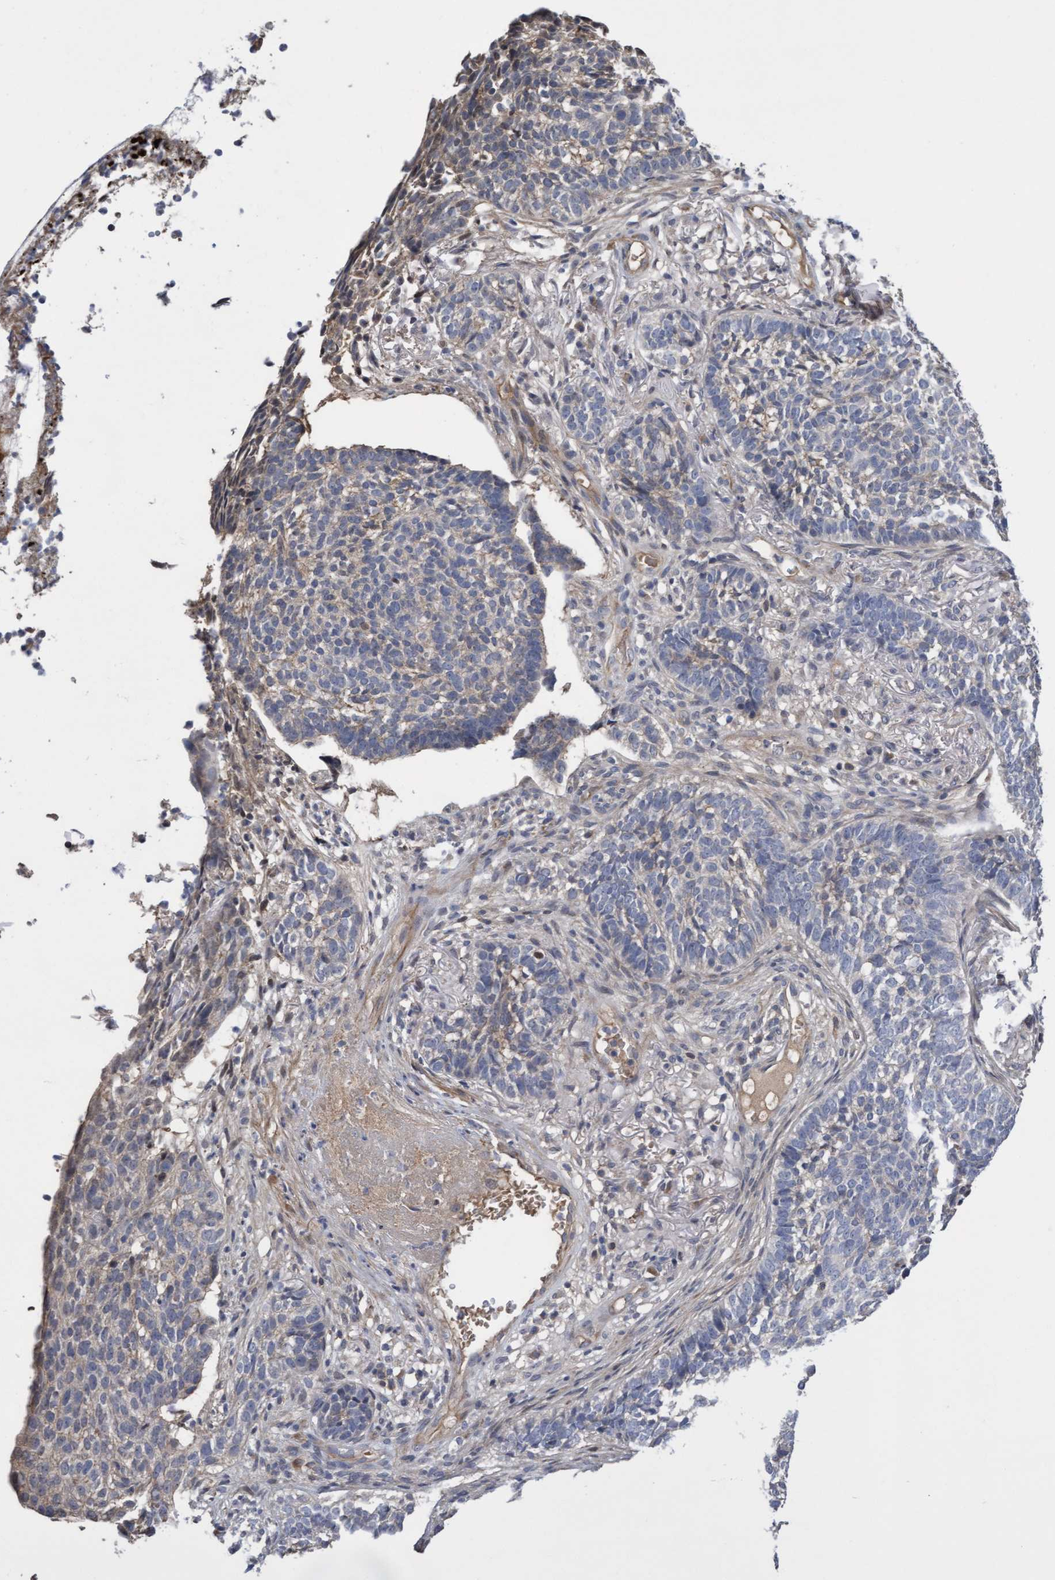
{"staining": {"intensity": "weak", "quantity": "<25%", "location": "cytoplasmic/membranous"}, "tissue": "skin cancer", "cell_type": "Tumor cells", "image_type": "cancer", "snomed": [{"axis": "morphology", "description": "Basal cell carcinoma"}, {"axis": "topography", "description": "Skin"}], "caption": "Immunohistochemical staining of human basal cell carcinoma (skin) displays no significant positivity in tumor cells.", "gene": "COBL", "patient": {"sex": "male", "age": 85}}